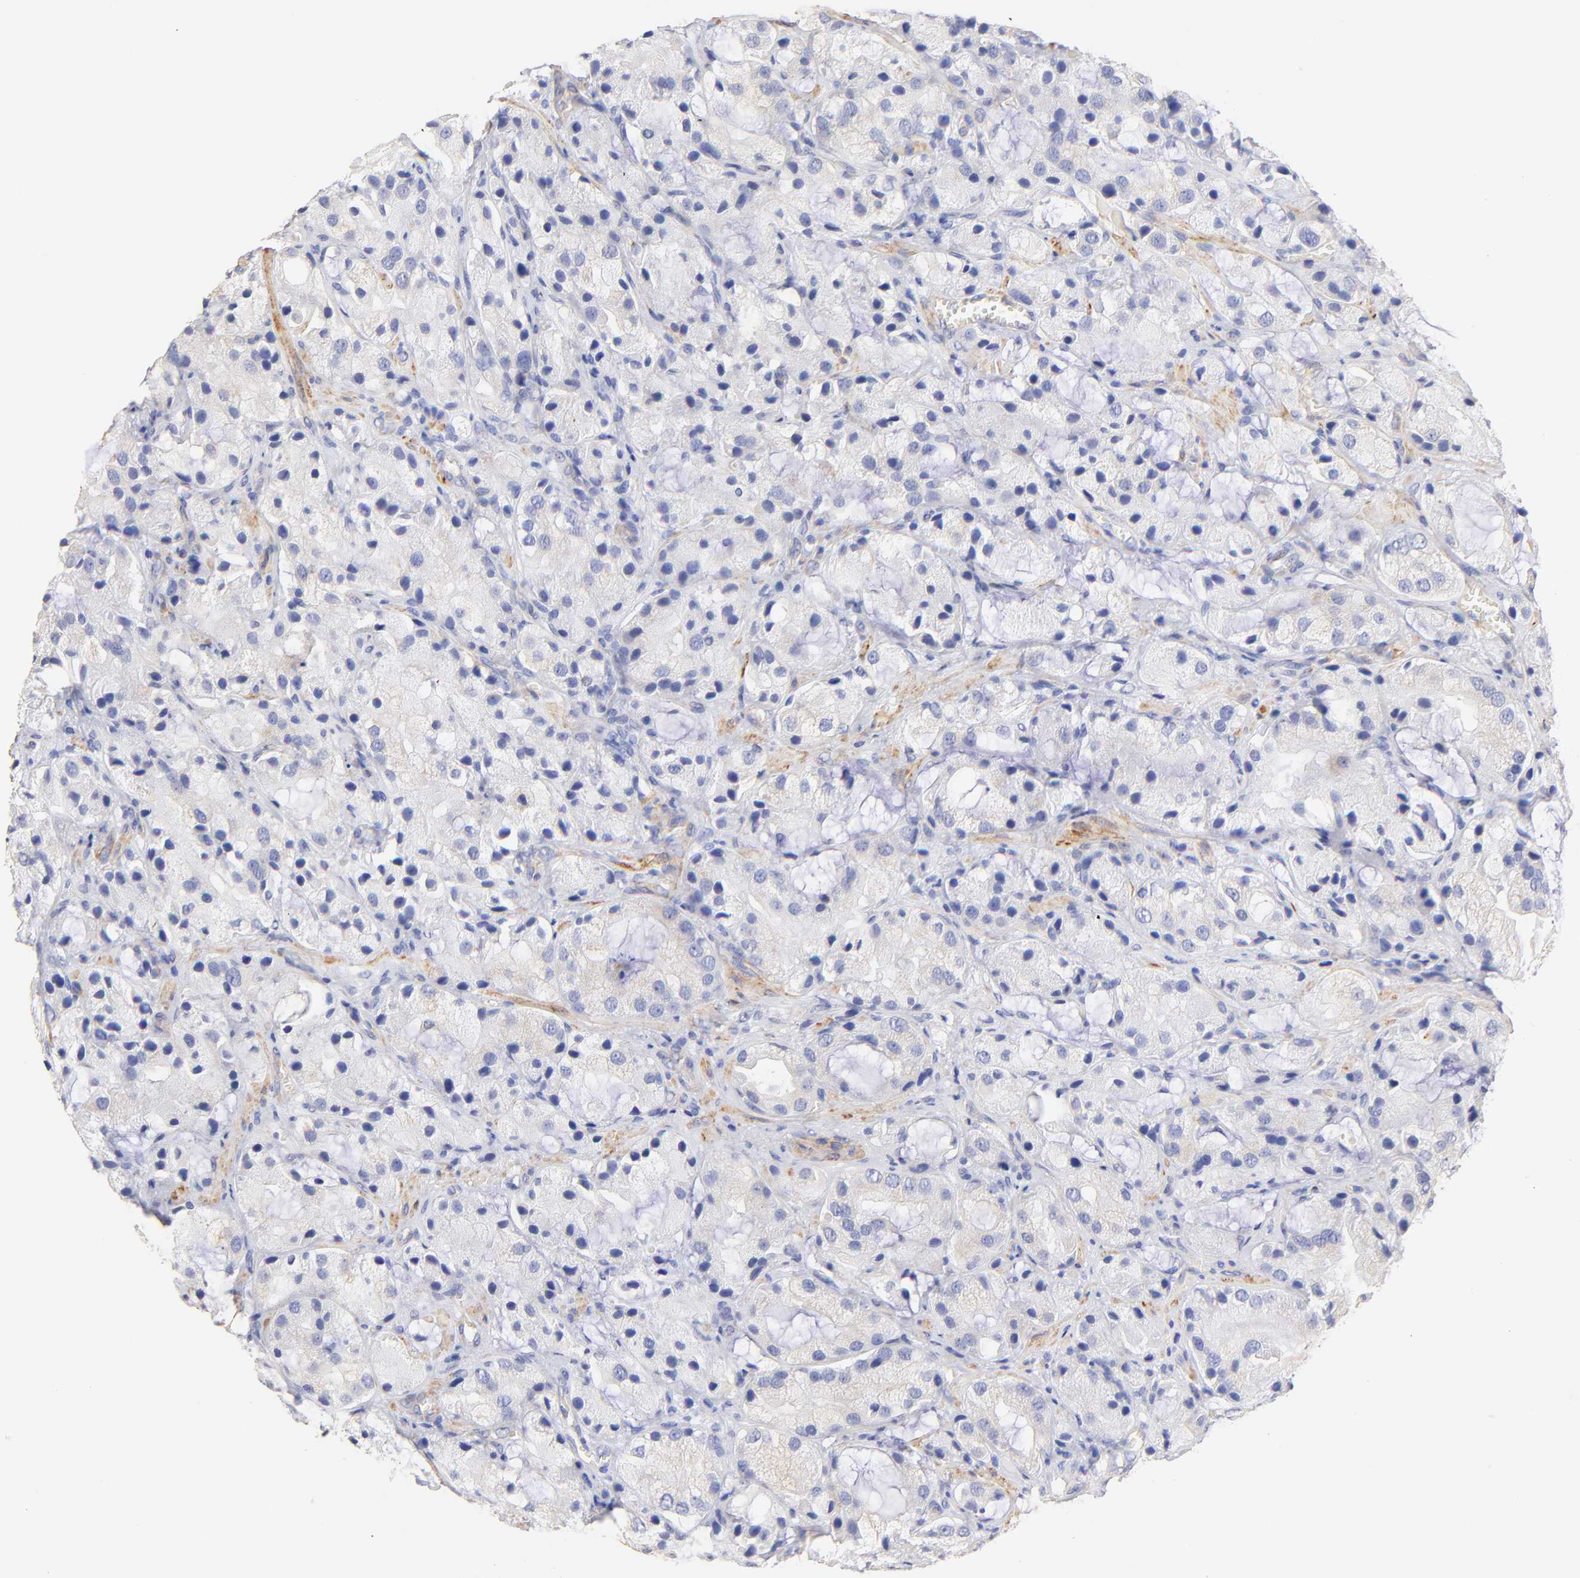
{"staining": {"intensity": "negative", "quantity": "none", "location": "none"}, "tissue": "prostate cancer", "cell_type": "Tumor cells", "image_type": "cancer", "snomed": [{"axis": "morphology", "description": "Adenocarcinoma, High grade"}, {"axis": "topography", "description": "Prostate"}], "caption": "This is a micrograph of IHC staining of prostate cancer (adenocarcinoma (high-grade)), which shows no positivity in tumor cells. The staining was performed using DAB (3,3'-diaminobenzidine) to visualize the protein expression in brown, while the nuclei were stained in blue with hematoxylin (Magnification: 20x).", "gene": "ACTRT1", "patient": {"sex": "male", "age": 70}}